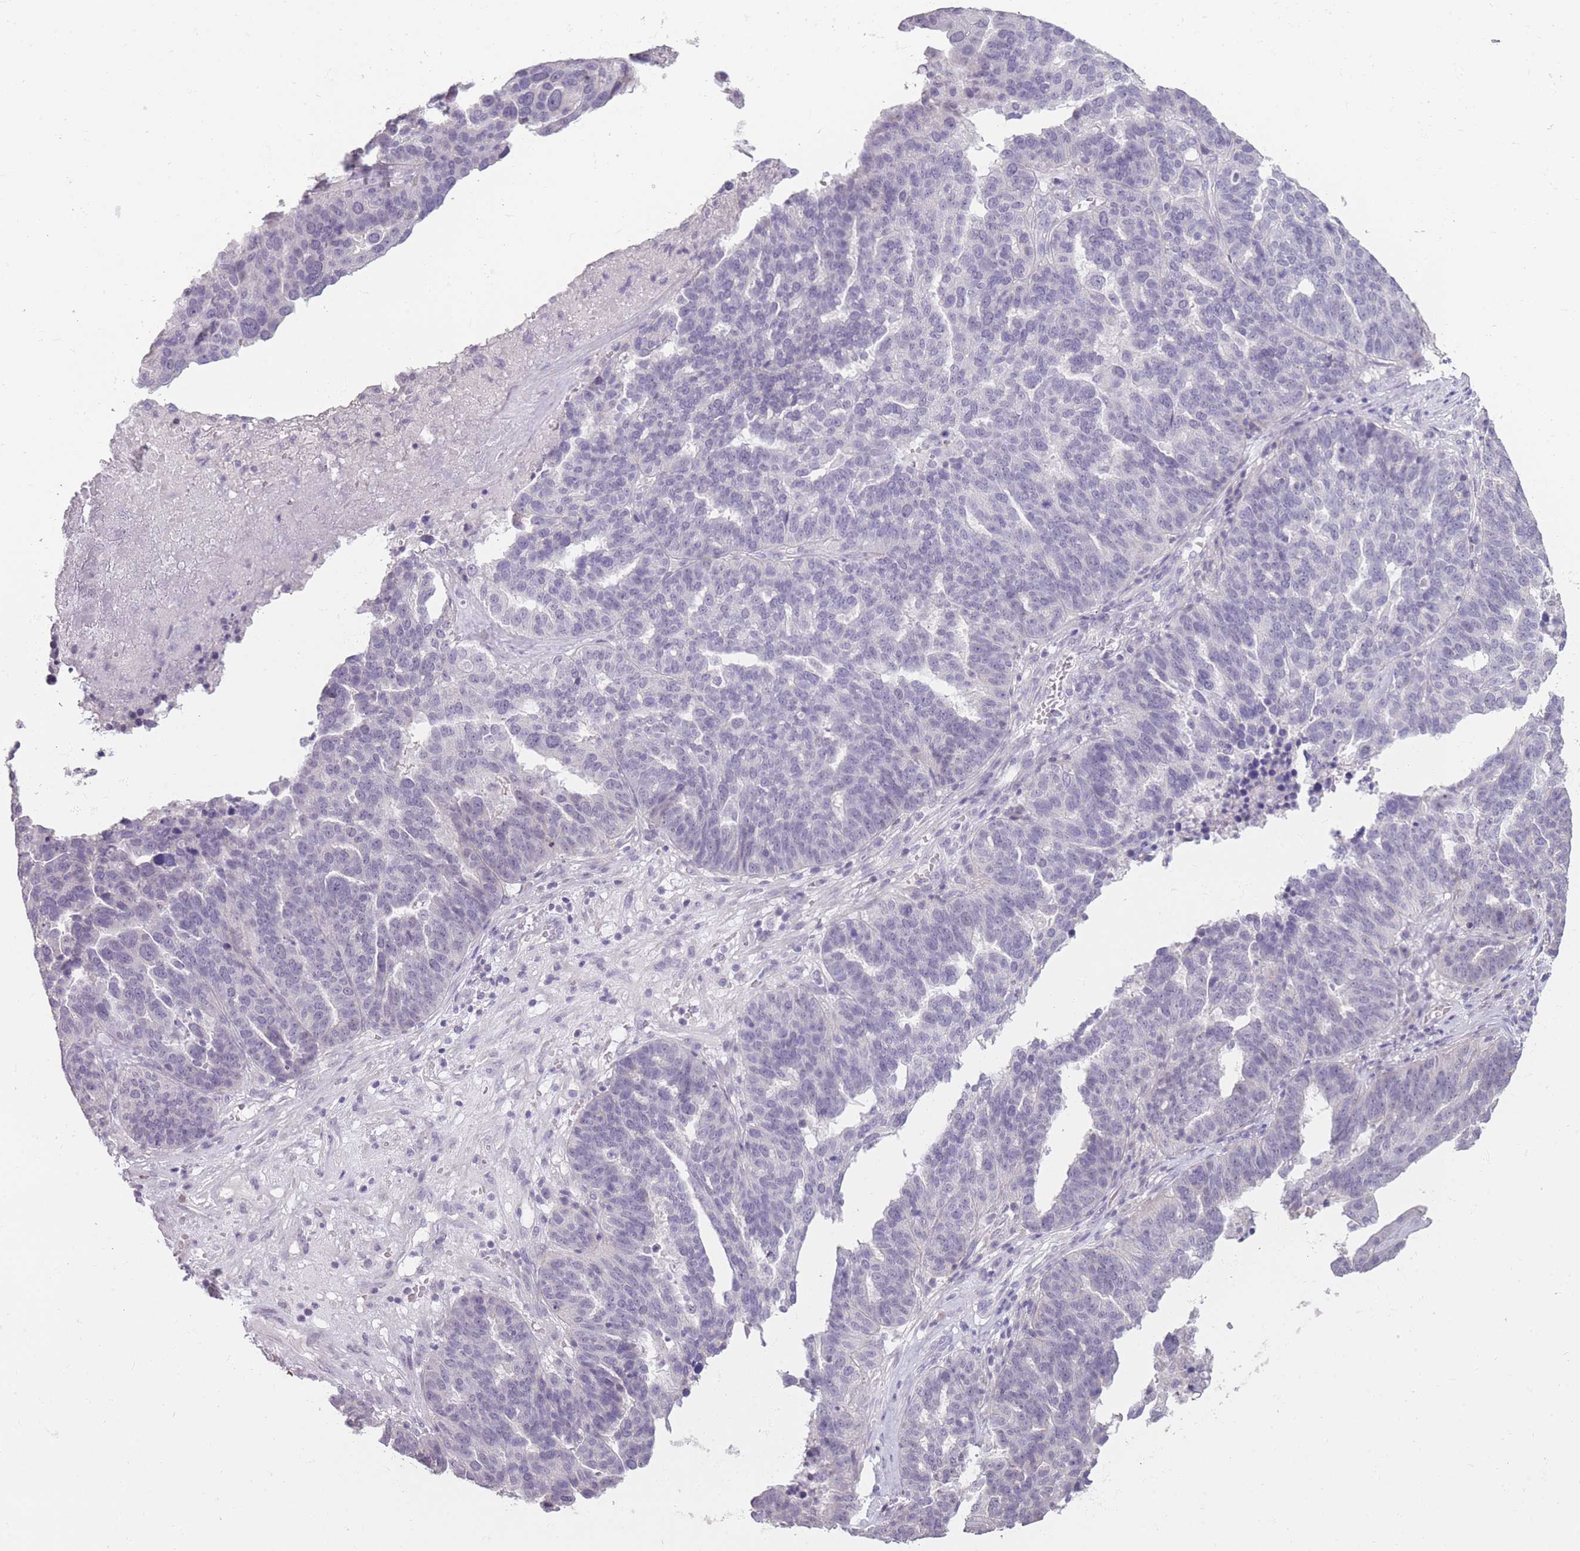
{"staining": {"intensity": "negative", "quantity": "none", "location": "none"}, "tissue": "ovarian cancer", "cell_type": "Tumor cells", "image_type": "cancer", "snomed": [{"axis": "morphology", "description": "Cystadenocarcinoma, serous, NOS"}, {"axis": "topography", "description": "Ovary"}], "caption": "Tumor cells show no significant staining in ovarian cancer (serous cystadenocarcinoma).", "gene": "ZBTB24", "patient": {"sex": "female", "age": 59}}